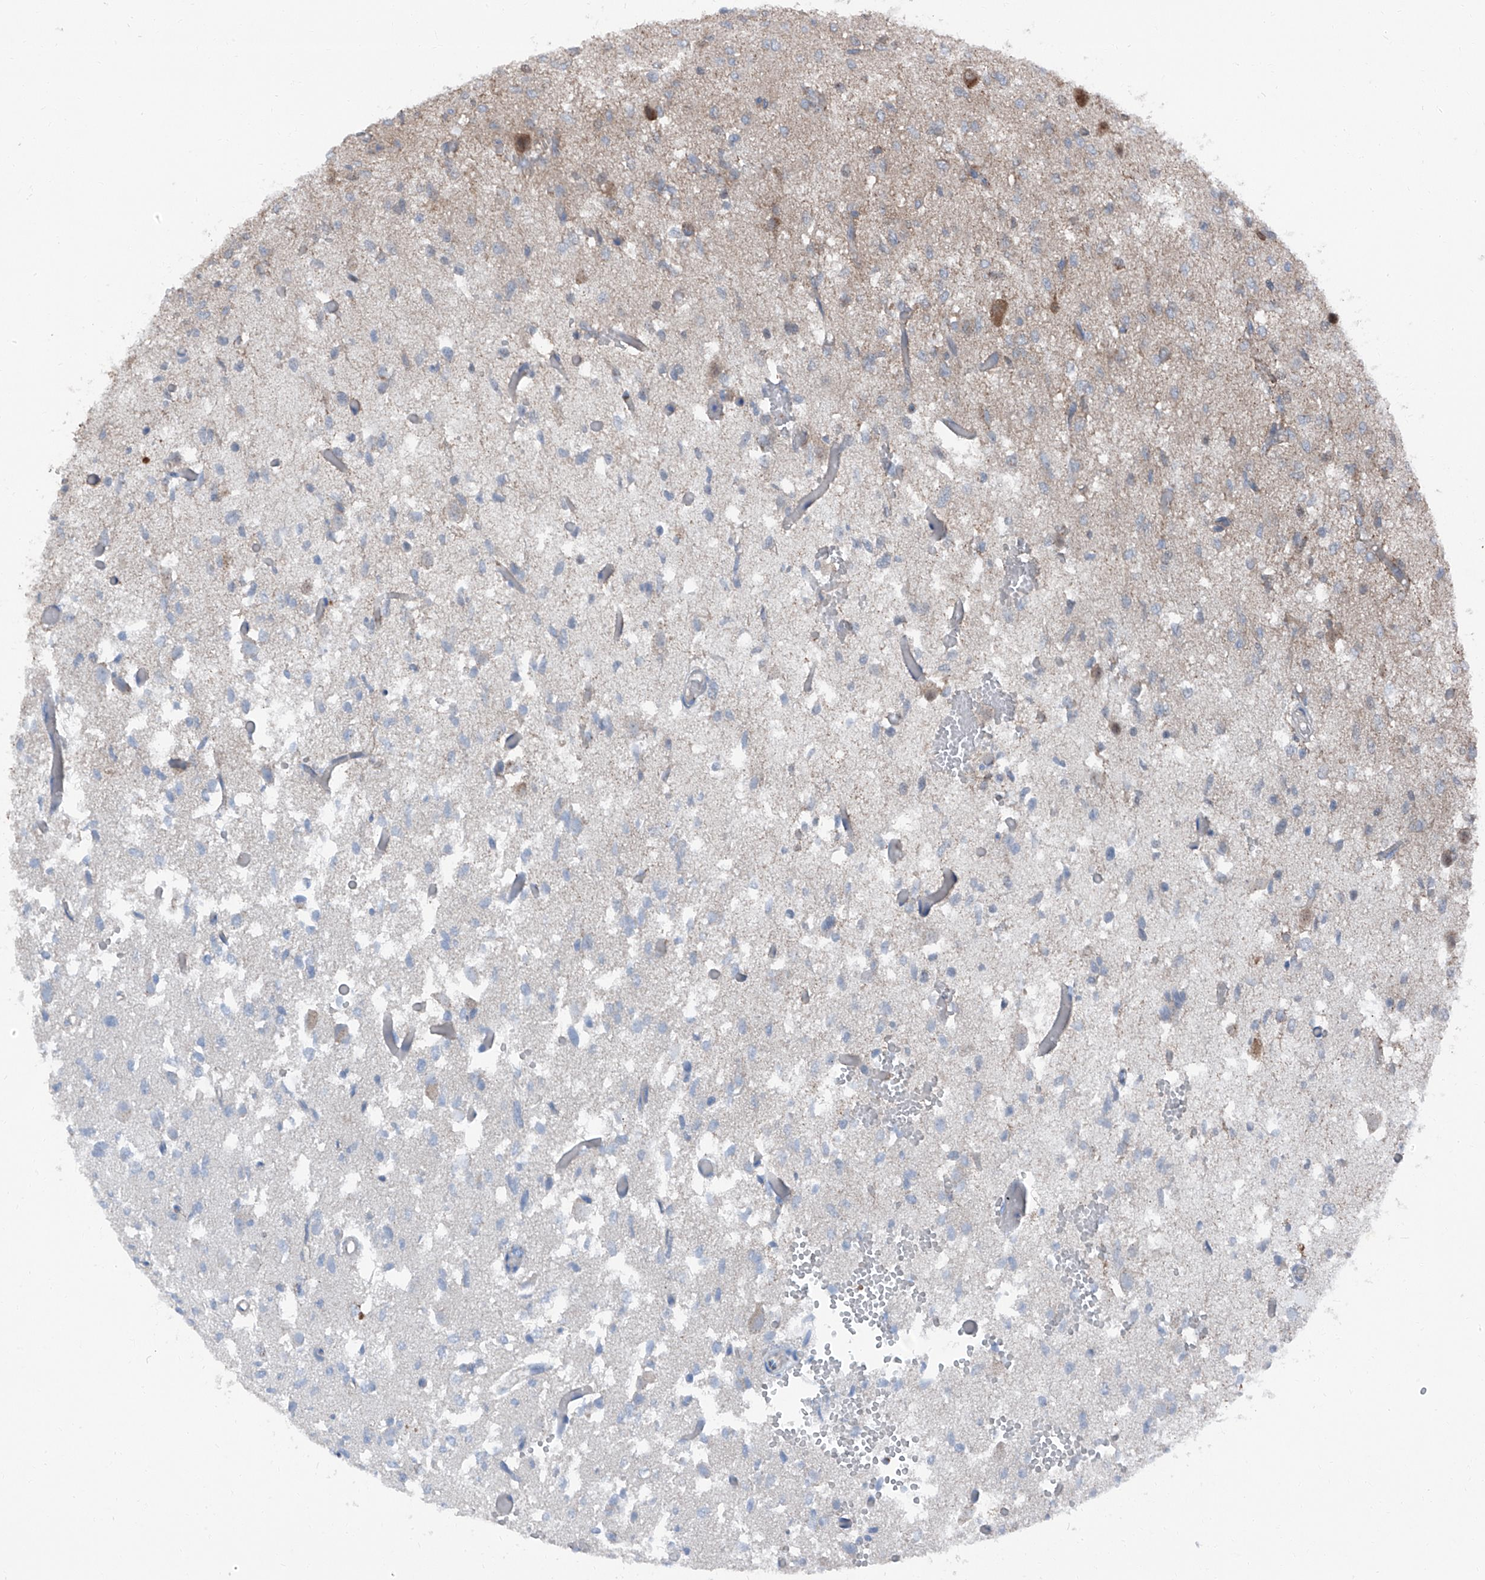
{"staining": {"intensity": "negative", "quantity": "none", "location": "none"}, "tissue": "glioma", "cell_type": "Tumor cells", "image_type": "cancer", "snomed": [{"axis": "morphology", "description": "Glioma, malignant, High grade"}, {"axis": "topography", "description": "Brain"}], "caption": "High-grade glioma (malignant) stained for a protein using immunohistochemistry (IHC) shows no positivity tumor cells.", "gene": "GPR142", "patient": {"sex": "female", "age": 59}}